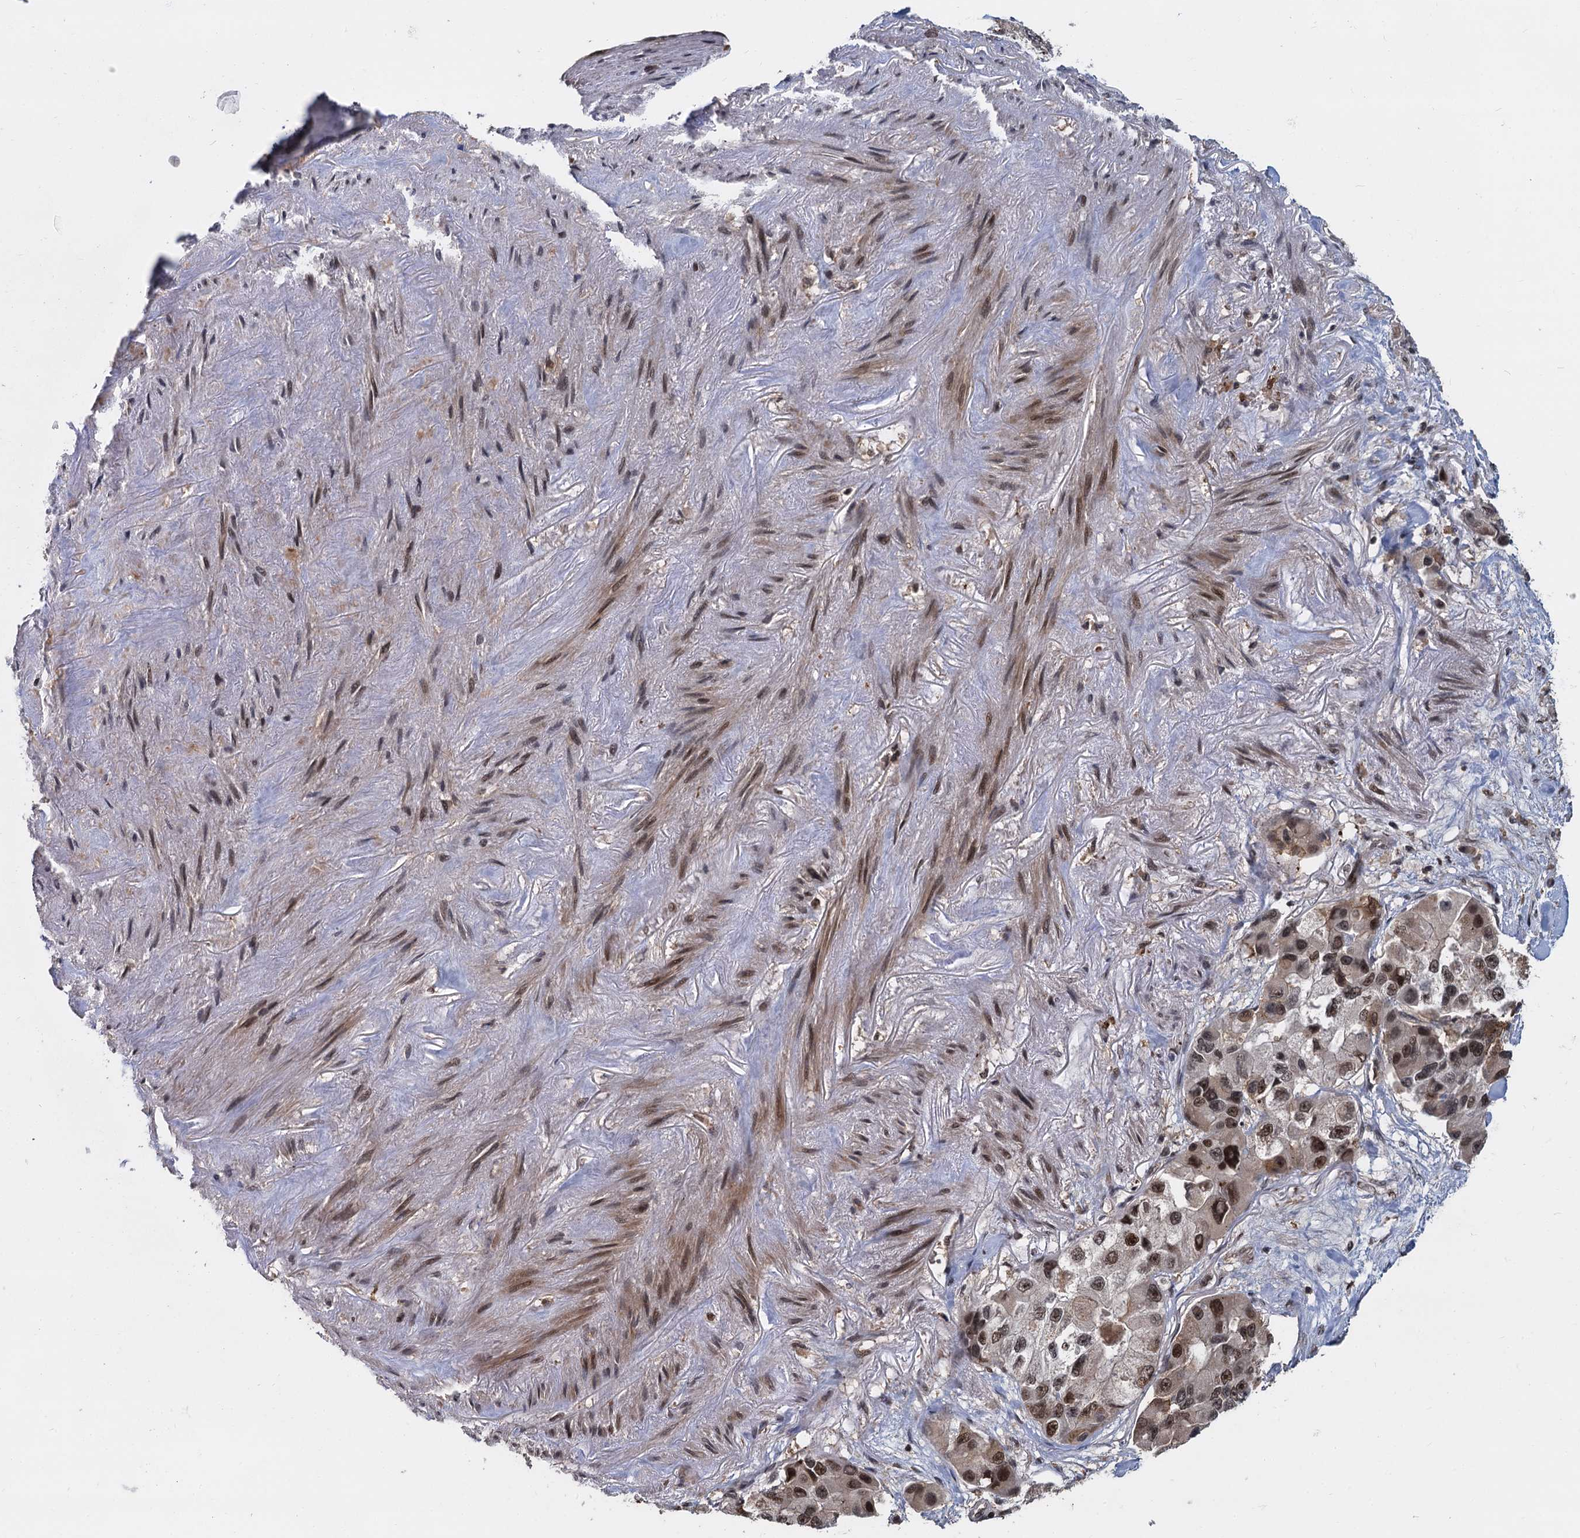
{"staining": {"intensity": "moderate", "quantity": ">75%", "location": "nuclear"}, "tissue": "lung cancer", "cell_type": "Tumor cells", "image_type": "cancer", "snomed": [{"axis": "morphology", "description": "Adenocarcinoma, NOS"}, {"axis": "topography", "description": "Lung"}], "caption": "Tumor cells demonstrate medium levels of moderate nuclear expression in approximately >75% of cells in adenocarcinoma (lung).", "gene": "FANCI", "patient": {"sex": "female", "age": 54}}